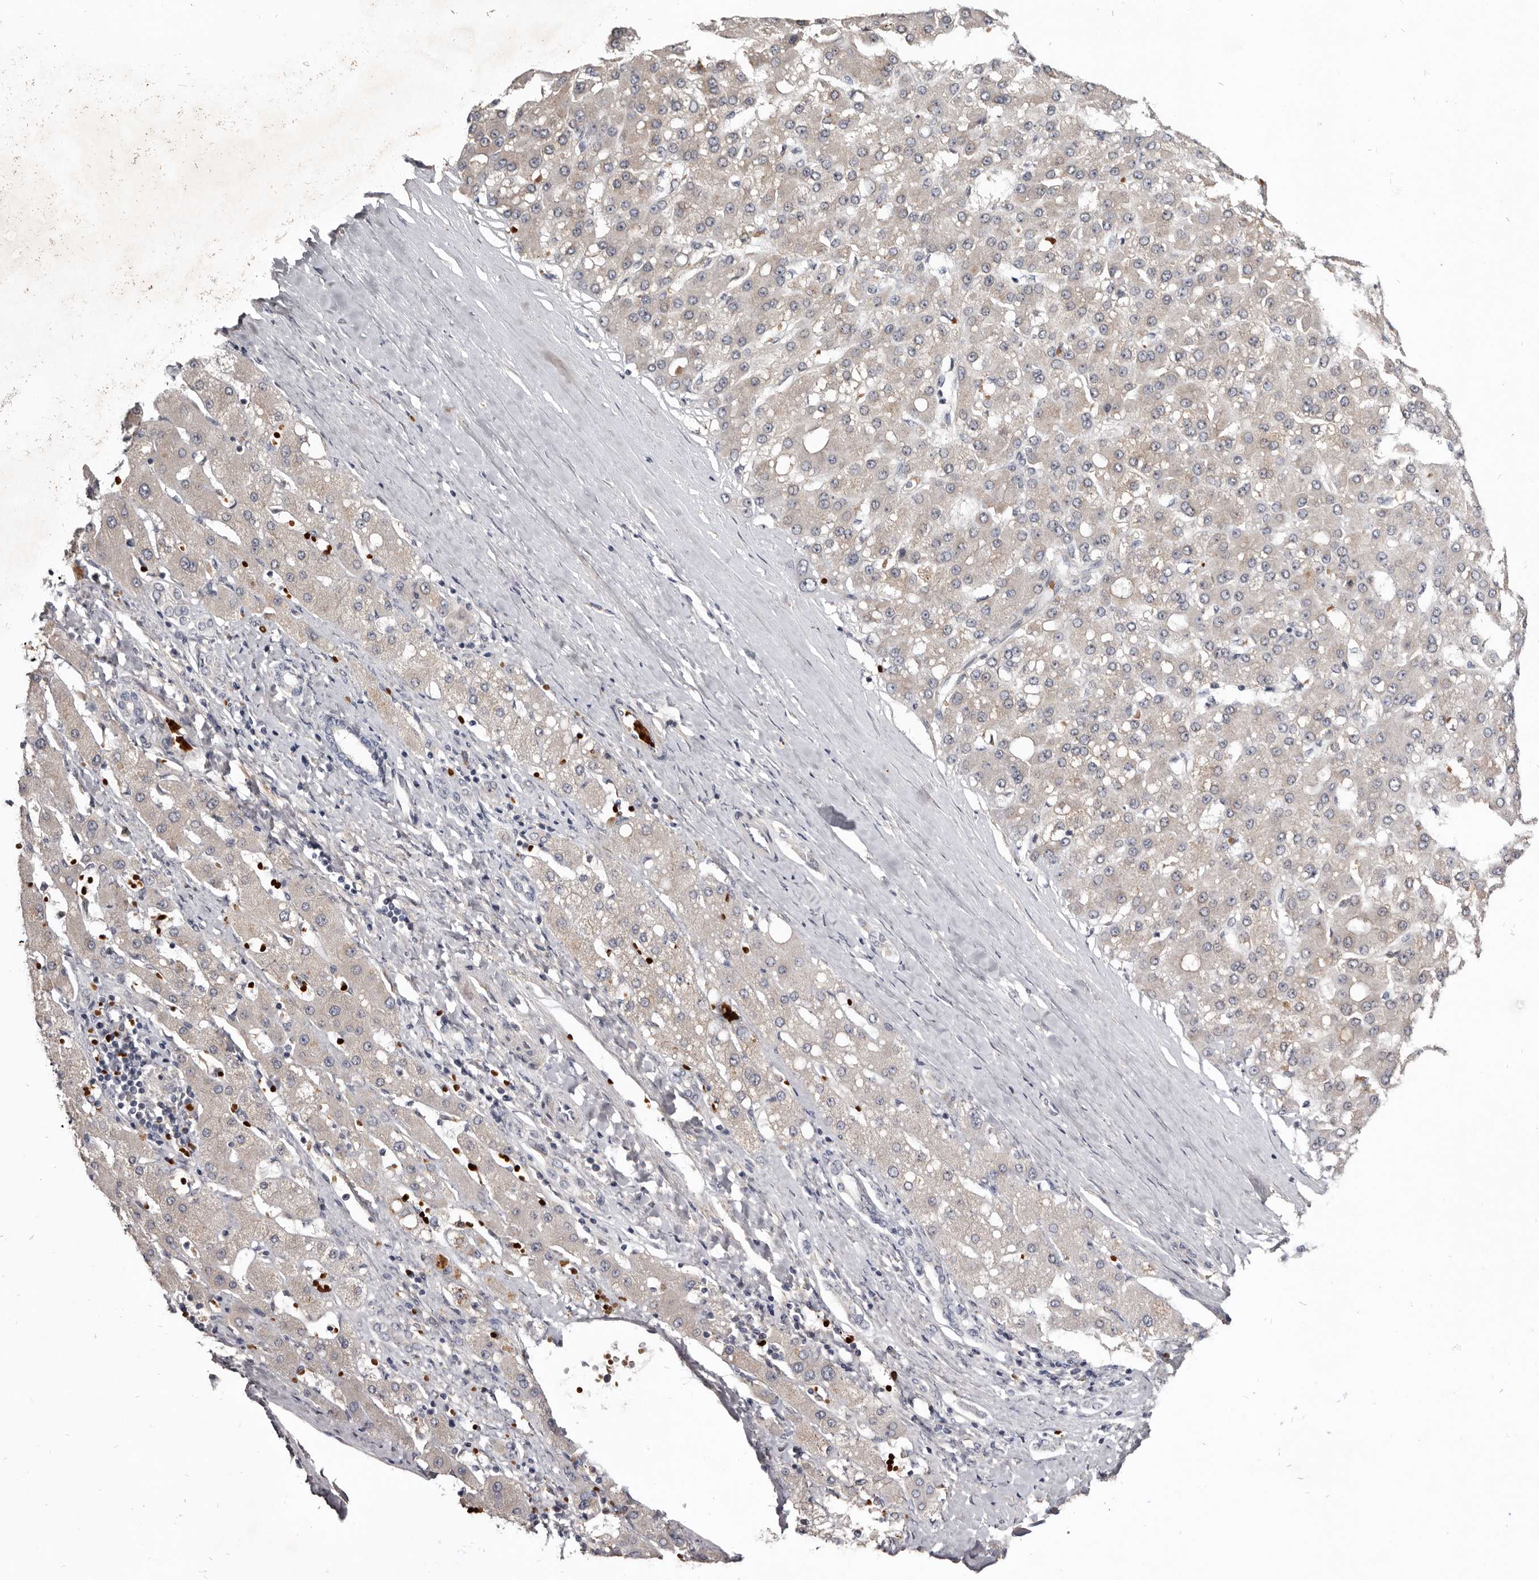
{"staining": {"intensity": "negative", "quantity": "none", "location": "none"}, "tissue": "liver cancer", "cell_type": "Tumor cells", "image_type": "cancer", "snomed": [{"axis": "morphology", "description": "Carcinoma, Hepatocellular, NOS"}, {"axis": "topography", "description": "Liver"}], "caption": "DAB immunohistochemical staining of liver cancer (hepatocellular carcinoma) displays no significant staining in tumor cells. The staining is performed using DAB brown chromogen with nuclei counter-stained in using hematoxylin.", "gene": "NENF", "patient": {"sex": "male", "age": 67}}